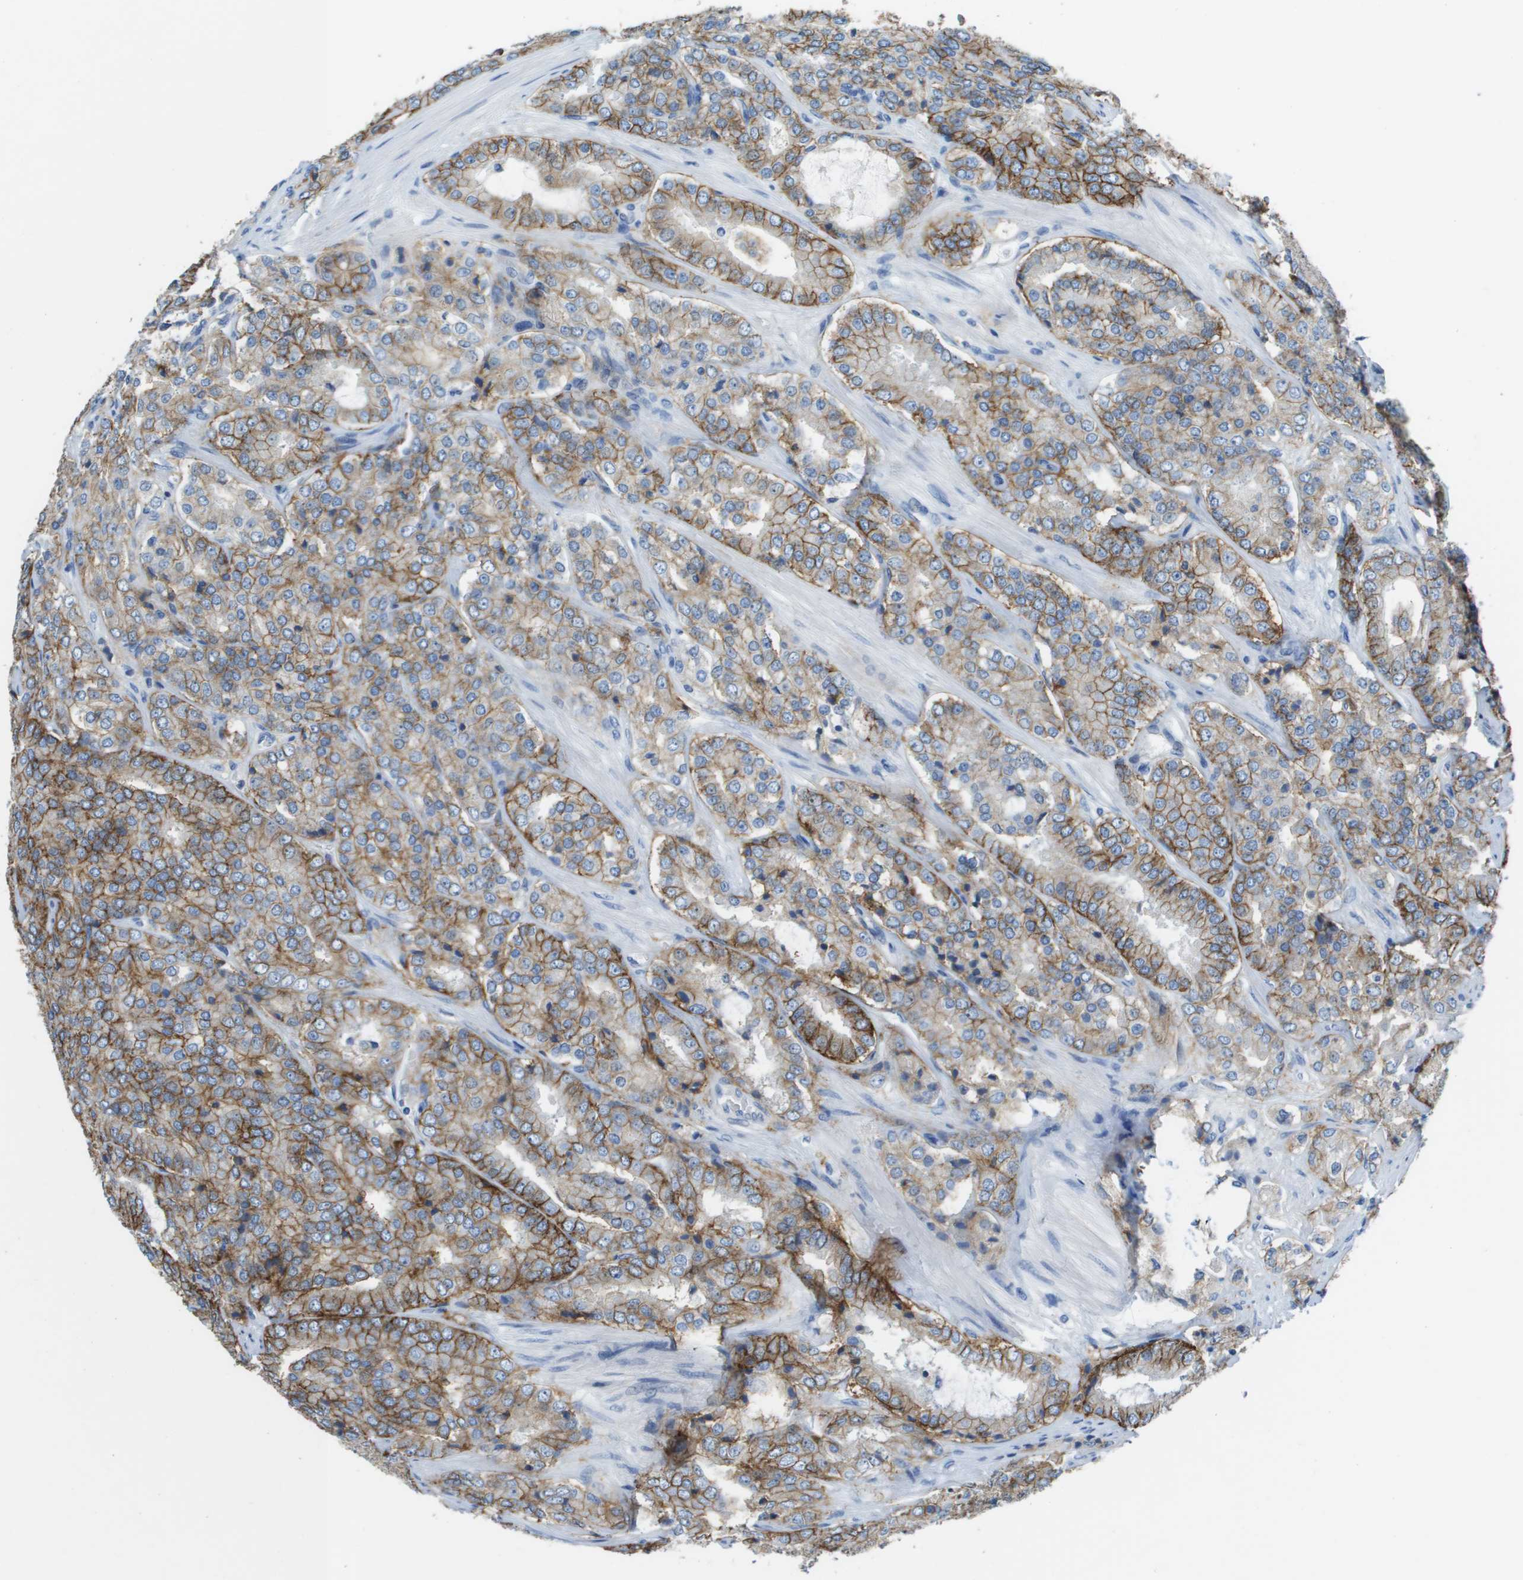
{"staining": {"intensity": "moderate", "quantity": ">75%", "location": "cytoplasmic/membranous"}, "tissue": "prostate cancer", "cell_type": "Tumor cells", "image_type": "cancer", "snomed": [{"axis": "morphology", "description": "Adenocarcinoma, High grade"}, {"axis": "topography", "description": "Prostate"}], "caption": "IHC of human high-grade adenocarcinoma (prostate) displays medium levels of moderate cytoplasmic/membranous positivity in about >75% of tumor cells.", "gene": "CD46", "patient": {"sex": "male", "age": 65}}